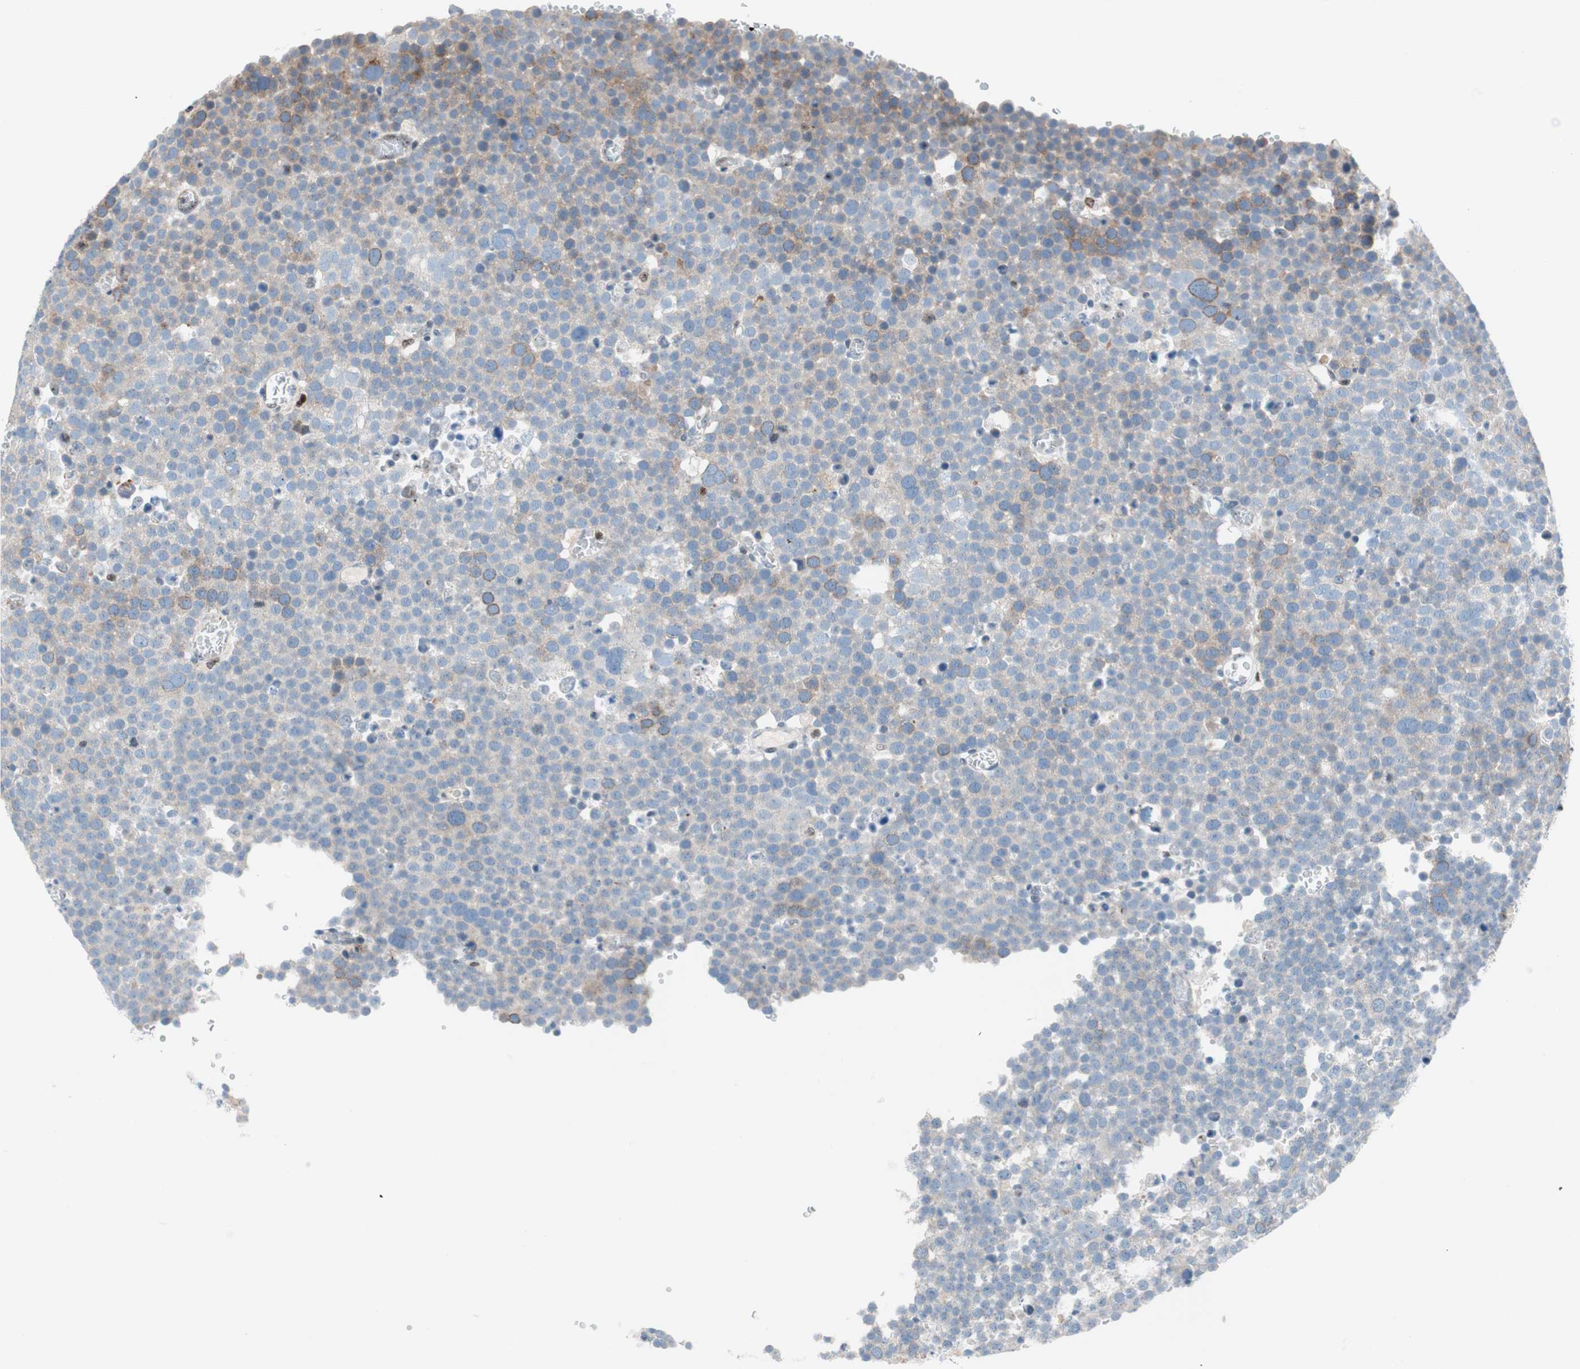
{"staining": {"intensity": "negative", "quantity": "none", "location": "none"}, "tissue": "testis cancer", "cell_type": "Tumor cells", "image_type": "cancer", "snomed": [{"axis": "morphology", "description": "Seminoma, NOS"}, {"axis": "topography", "description": "Testis"}], "caption": "Tumor cells are negative for protein expression in human testis seminoma.", "gene": "RGS10", "patient": {"sex": "male", "age": 71}}